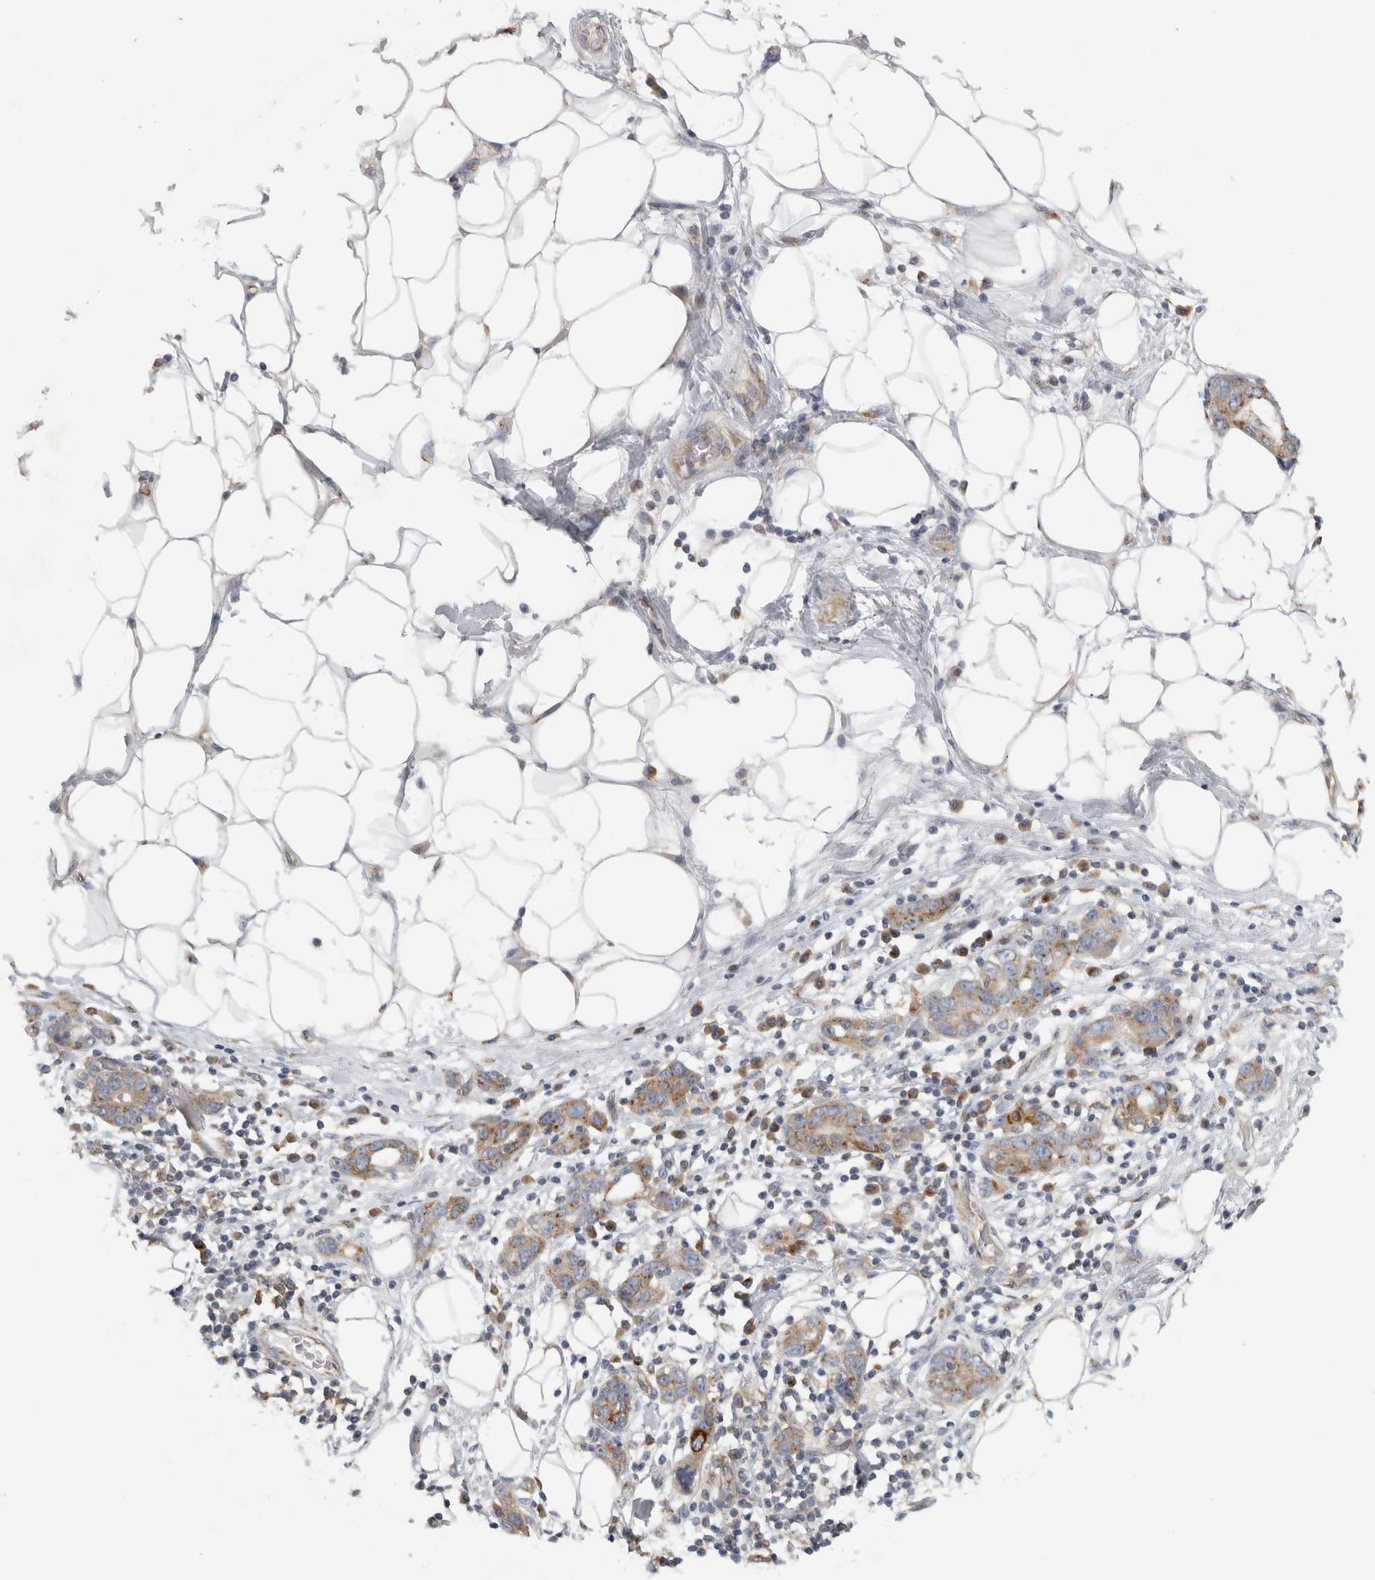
{"staining": {"intensity": "weak", "quantity": ">75%", "location": "cytoplasmic/membranous"}, "tissue": "stomach cancer", "cell_type": "Tumor cells", "image_type": "cancer", "snomed": [{"axis": "morphology", "description": "Adenocarcinoma, NOS"}, {"axis": "topography", "description": "Stomach, lower"}], "caption": "Immunohistochemistry (IHC) photomicrograph of neoplastic tissue: stomach cancer (adenocarcinoma) stained using immunohistochemistry (IHC) reveals low levels of weak protein expression localized specifically in the cytoplasmic/membranous of tumor cells, appearing as a cytoplasmic/membranous brown color.", "gene": "PEX6", "patient": {"sex": "female", "age": 93}}